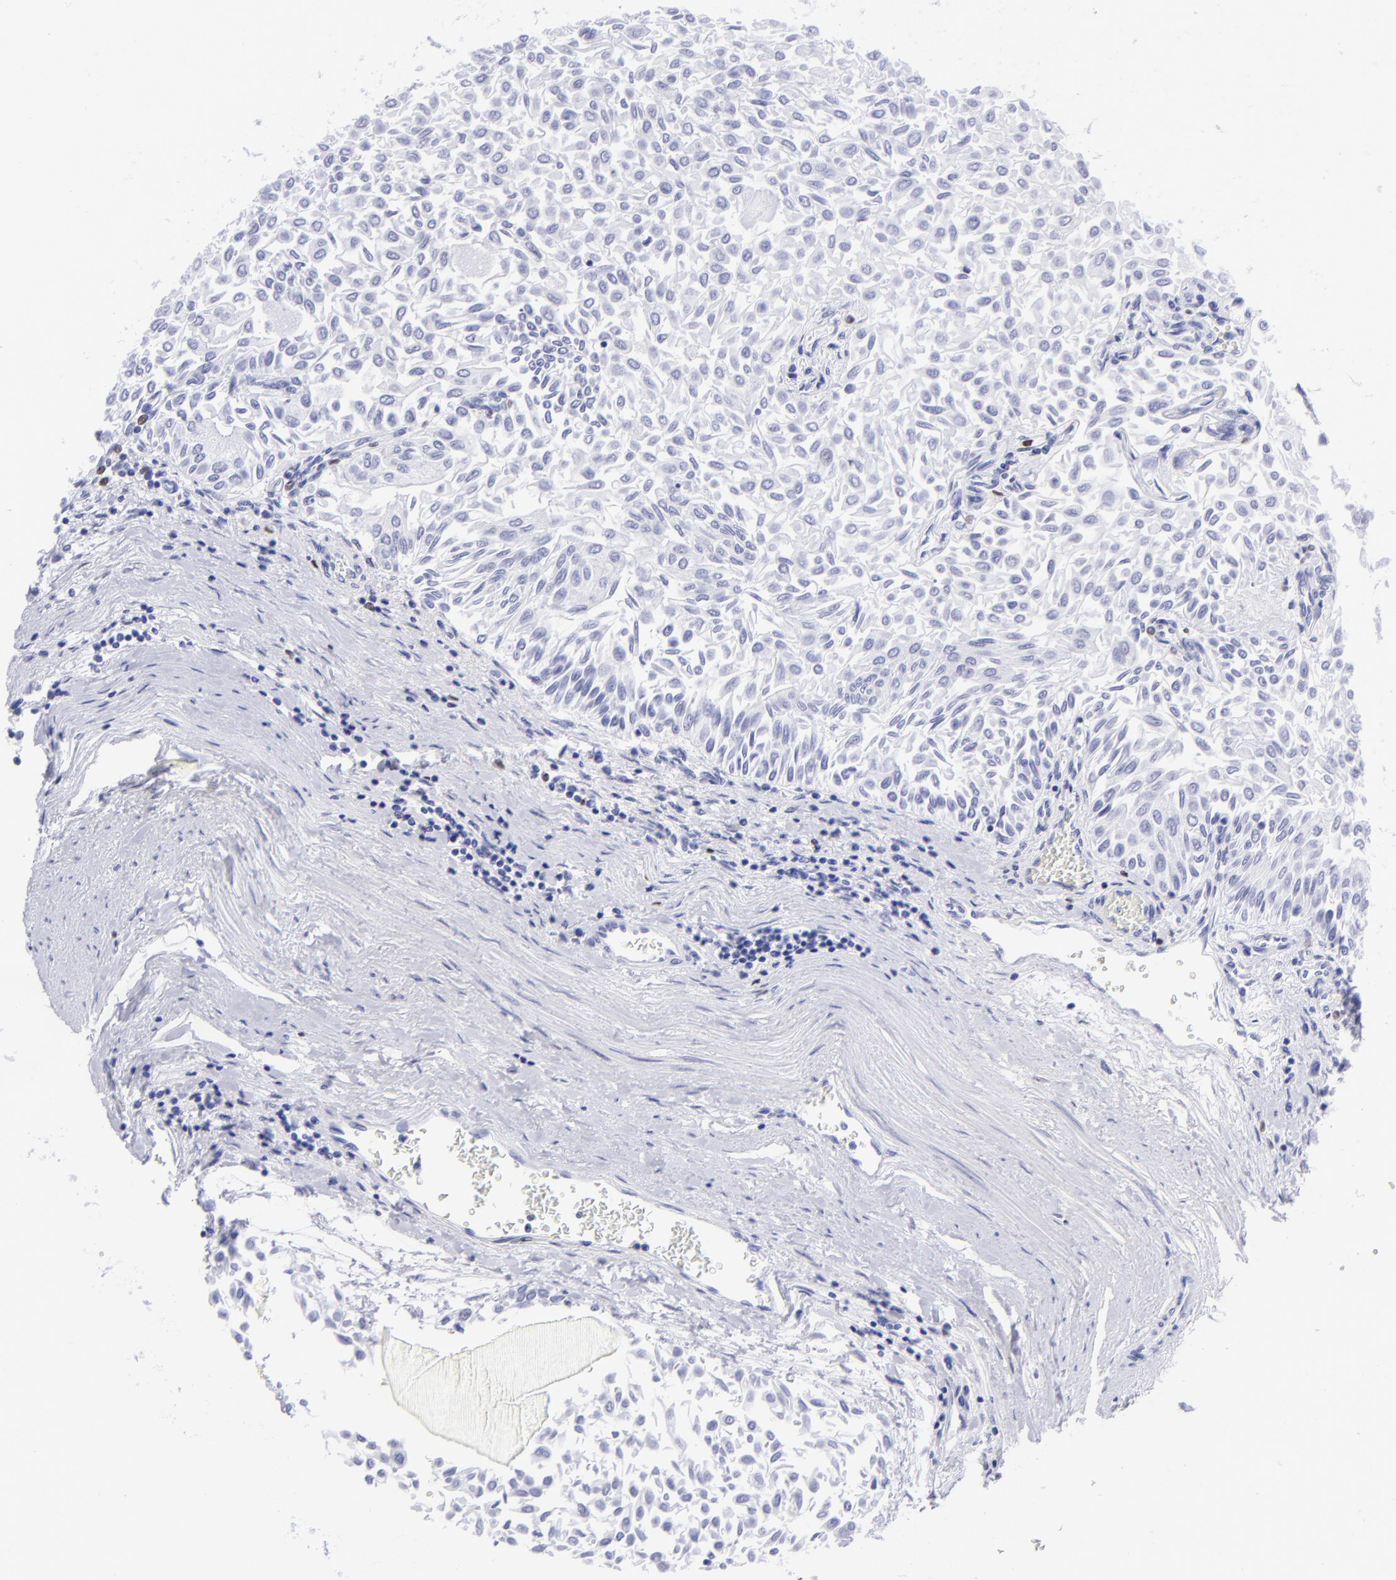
{"staining": {"intensity": "negative", "quantity": "none", "location": "none"}, "tissue": "urothelial cancer", "cell_type": "Tumor cells", "image_type": "cancer", "snomed": [{"axis": "morphology", "description": "Urothelial carcinoma, Low grade"}, {"axis": "topography", "description": "Urinary bladder"}], "caption": "Human urothelial carcinoma (low-grade) stained for a protein using immunohistochemistry (IHC) shows no positivity in tumor cells.", "gene": "MITF", "patient": {"sex": "male", "age": 64}}